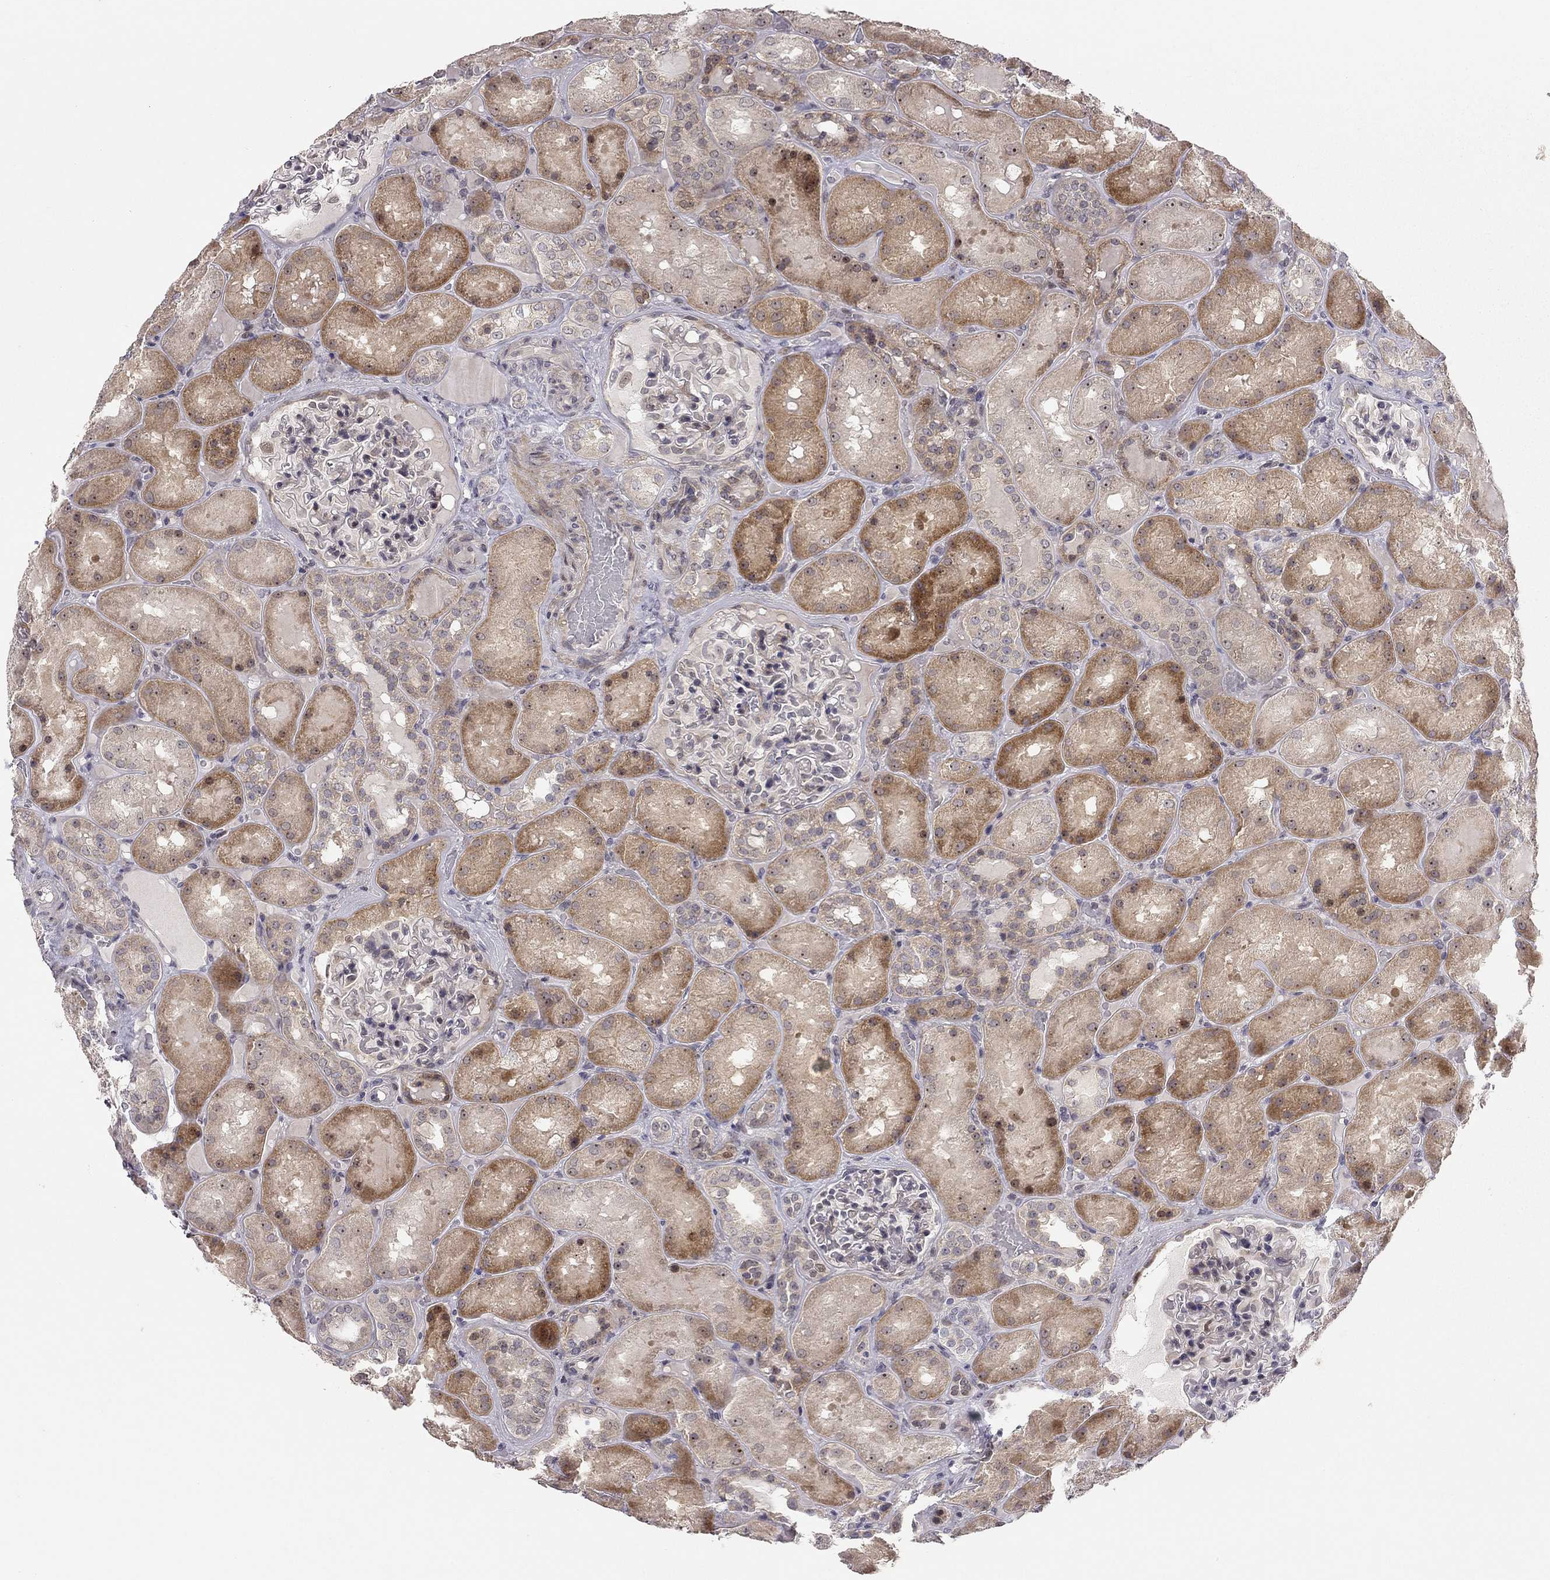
{"staining": {"intensity": "negative", "quantity": "none", "location": "none"}, "tissue": "kidney", "cell_type": "Cells in glomeruli", "image_type": "normal", "snomed": [{"axis": "morphology", "description": "Normal tissue, NOS"}, {"axis": "topography", "description": "Kidney"}], "caption": "IHC of benign human kidney displays no staining in cells in glomeruli.", "gene": "STXBP6", "patient": {"sex": "male", "age": 73}}